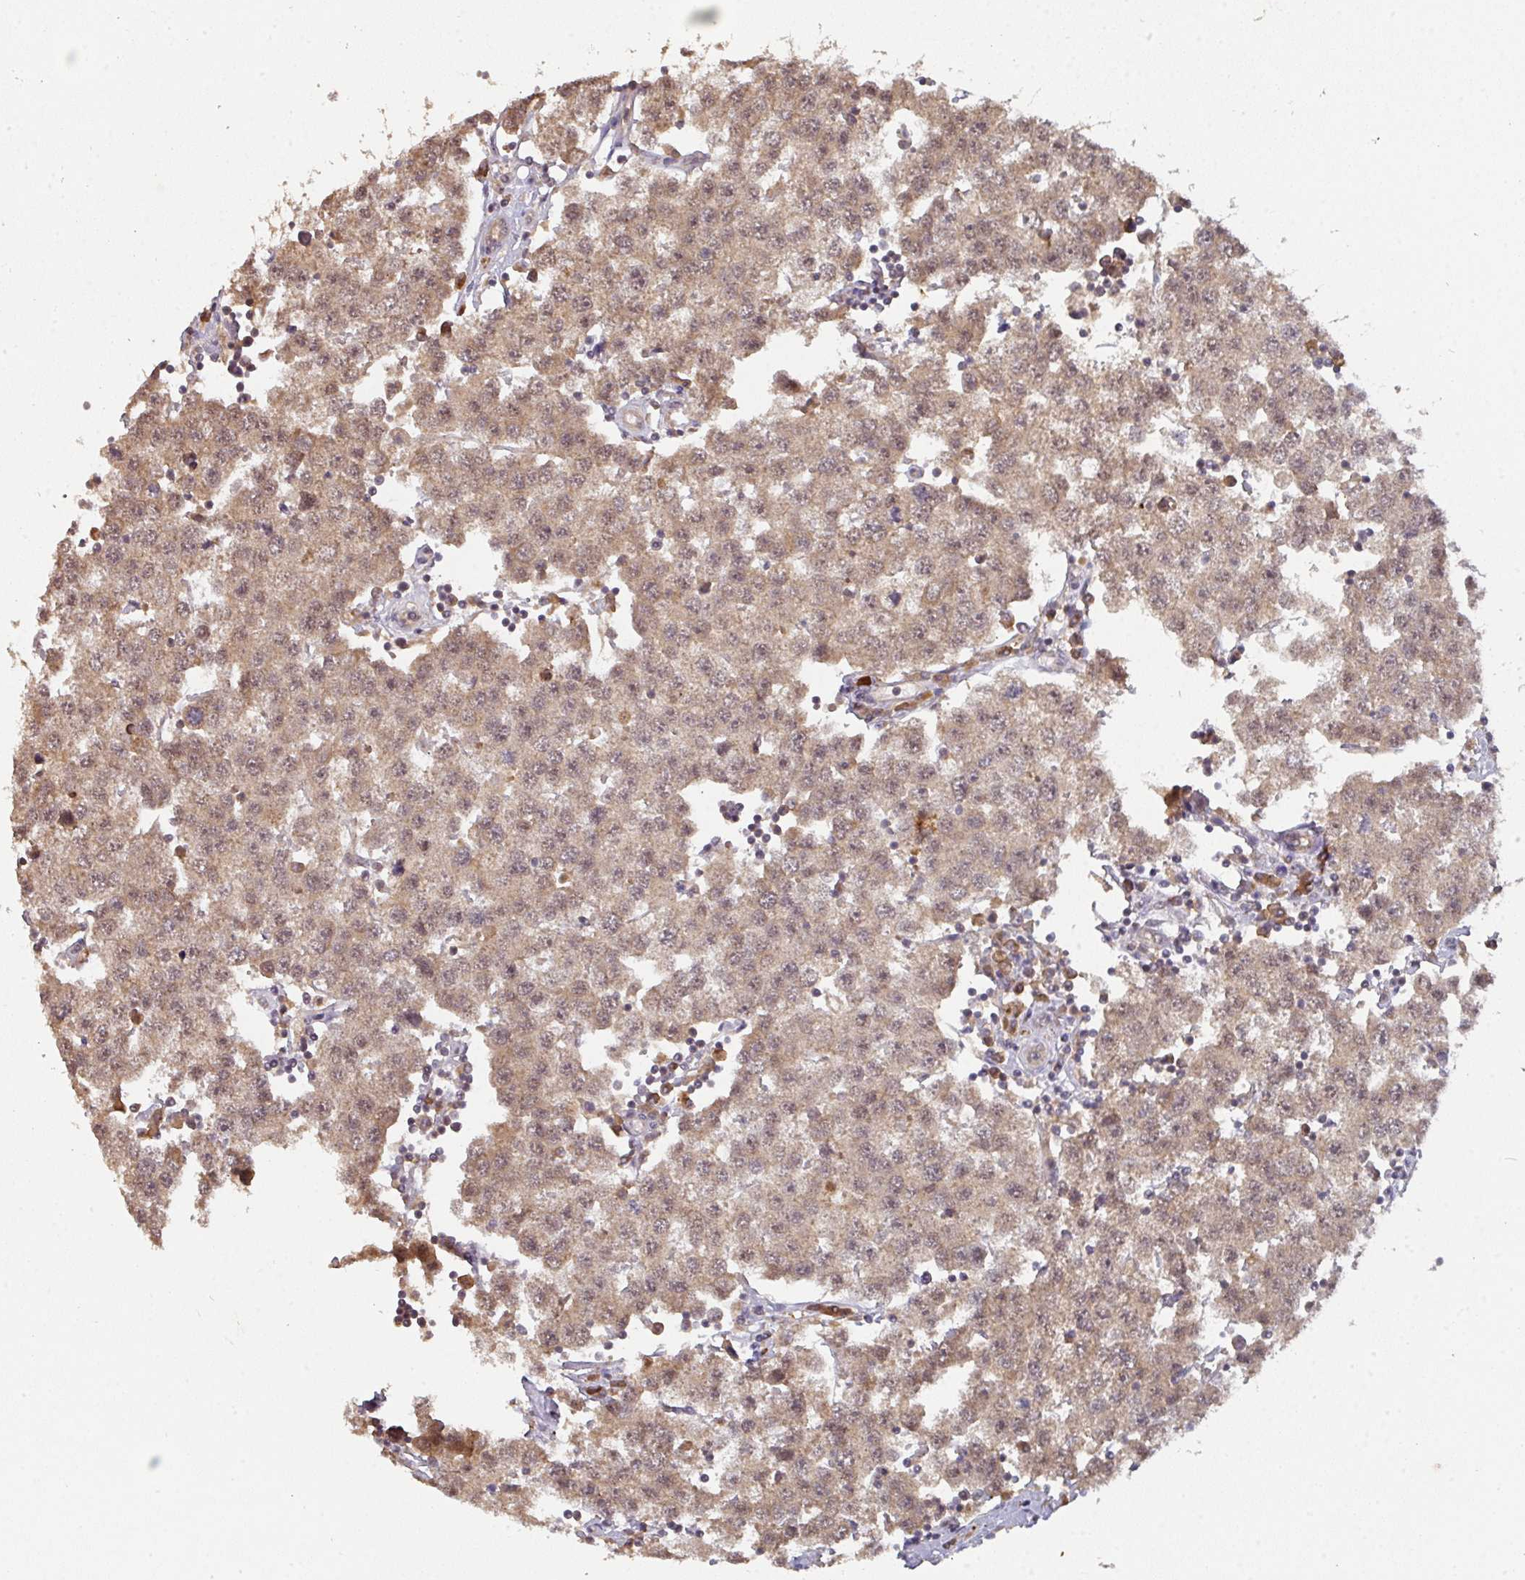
{"staining": {"intensity": "weak", "quantity": ">75%", "location": "cytoplasmic/membranous"}, "tissue": "testis cancer", "cell_type": "Tumor cells", "image_type": "cancer", "snomed": [{"axis": "morphology", "description": "Seminoma, NOS"}, {"axis": "topography", "description": "Testis"}], "caption": "Immunohistochemistry (IHC) (DAB) staining of human testis cancer (seminoma) displays weak cytoplasmic/membranous protein expression in approximately >75% of tumor cells.", "gene": "ACVR2B", "patient": {"sex": "male", "age": 34}}